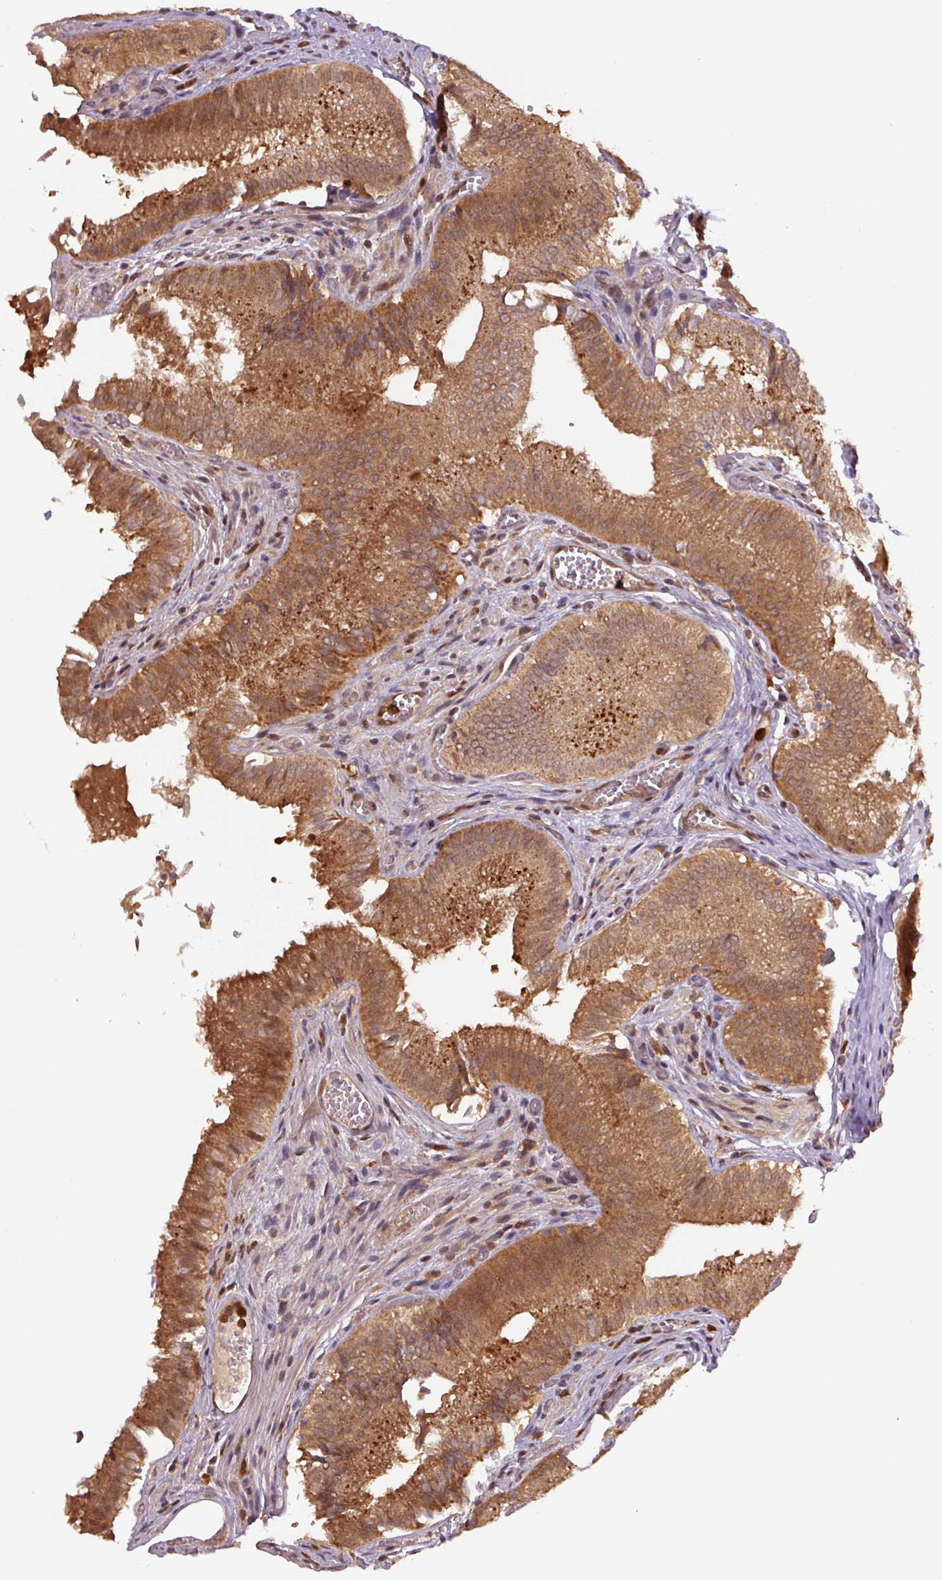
{"staining": {"intensity": "strong", "quantity": ">75%", "location": "cytoplasmic/membranous"}, "tissue": "gallbladder", "cell_type": "Glandular cells", "image_type": "normal", "snomed": [{"axis": "morphology", "description": "Normal tissue, NOS"}, {"axis": "topography", "description": "Gallbladder"}, {"axis": "topography", "description": "Peripheral nerve tissue"}], "caption": "Gallbladder stained with immunohistochemistry displays strong cytoplasmic/membranous positivity in approximately >75% of glandular cells. (DAB IHC with brightfield microscopy, high magnification).", "gene": "ZSWIM7", "patient": {"sex": "male", "age": 17}}